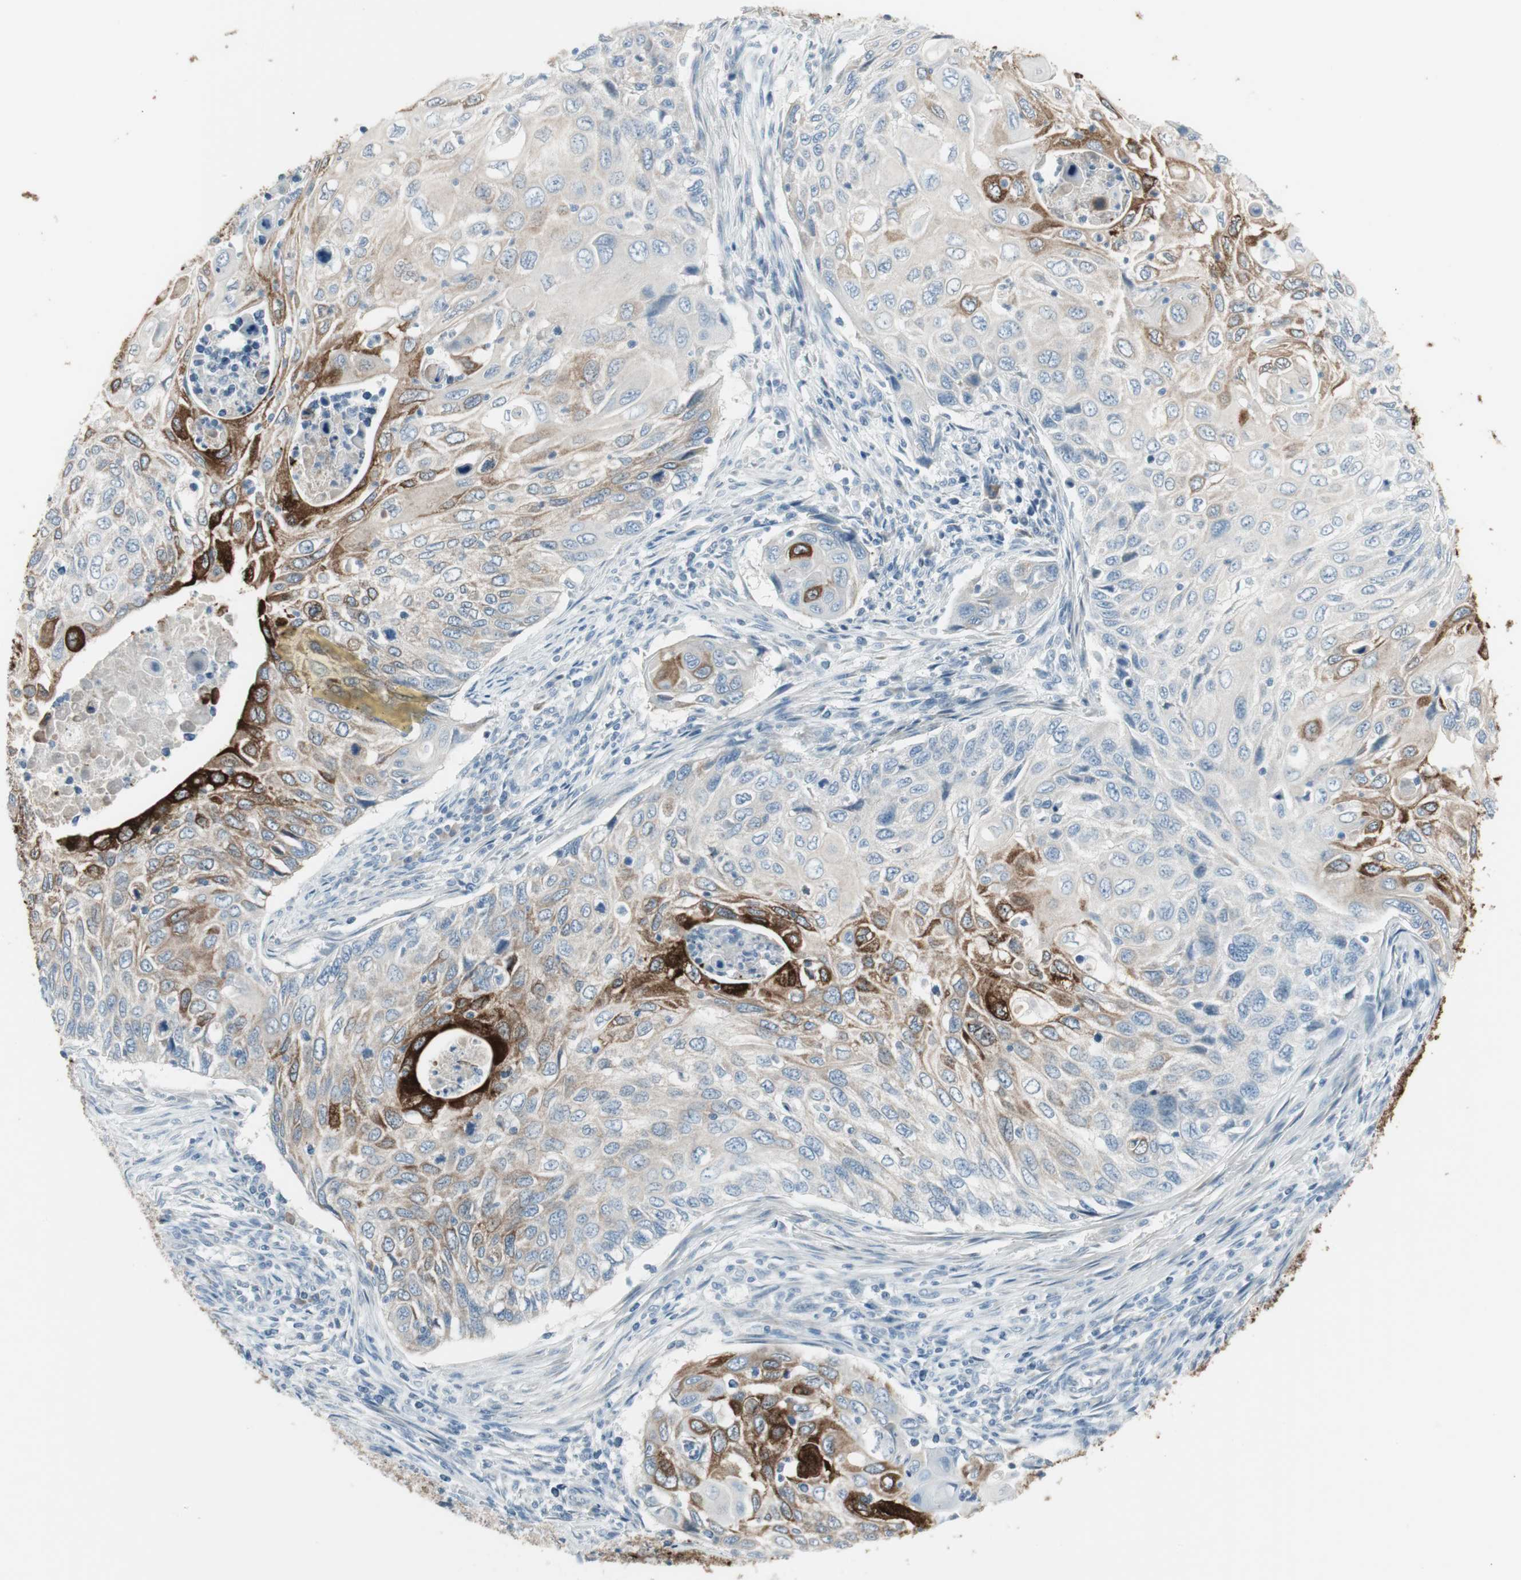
{"staining": {"intensity": "strong", "quantity": "25%-75%", "location": "cytoplasmic/membranous"}, "tissue": "cervical cancer", "cell_type": "Tumor cells", "image_type": "cancer", "snomed": [{"axis": "morphology", "description": "Squamous cell carcinoma, NOS"}, {"axis": "topography", "description": "Cervix"}], "caption": "Approximately 25%-75% of tumor cells in human cervical squamous cell carcinoma show strong cytoplasmic/membranous protein expression as visualized by brown immunohistochemical staining.", "gene": "AGR2", "patient": {"sex": "female", "age": 70}}